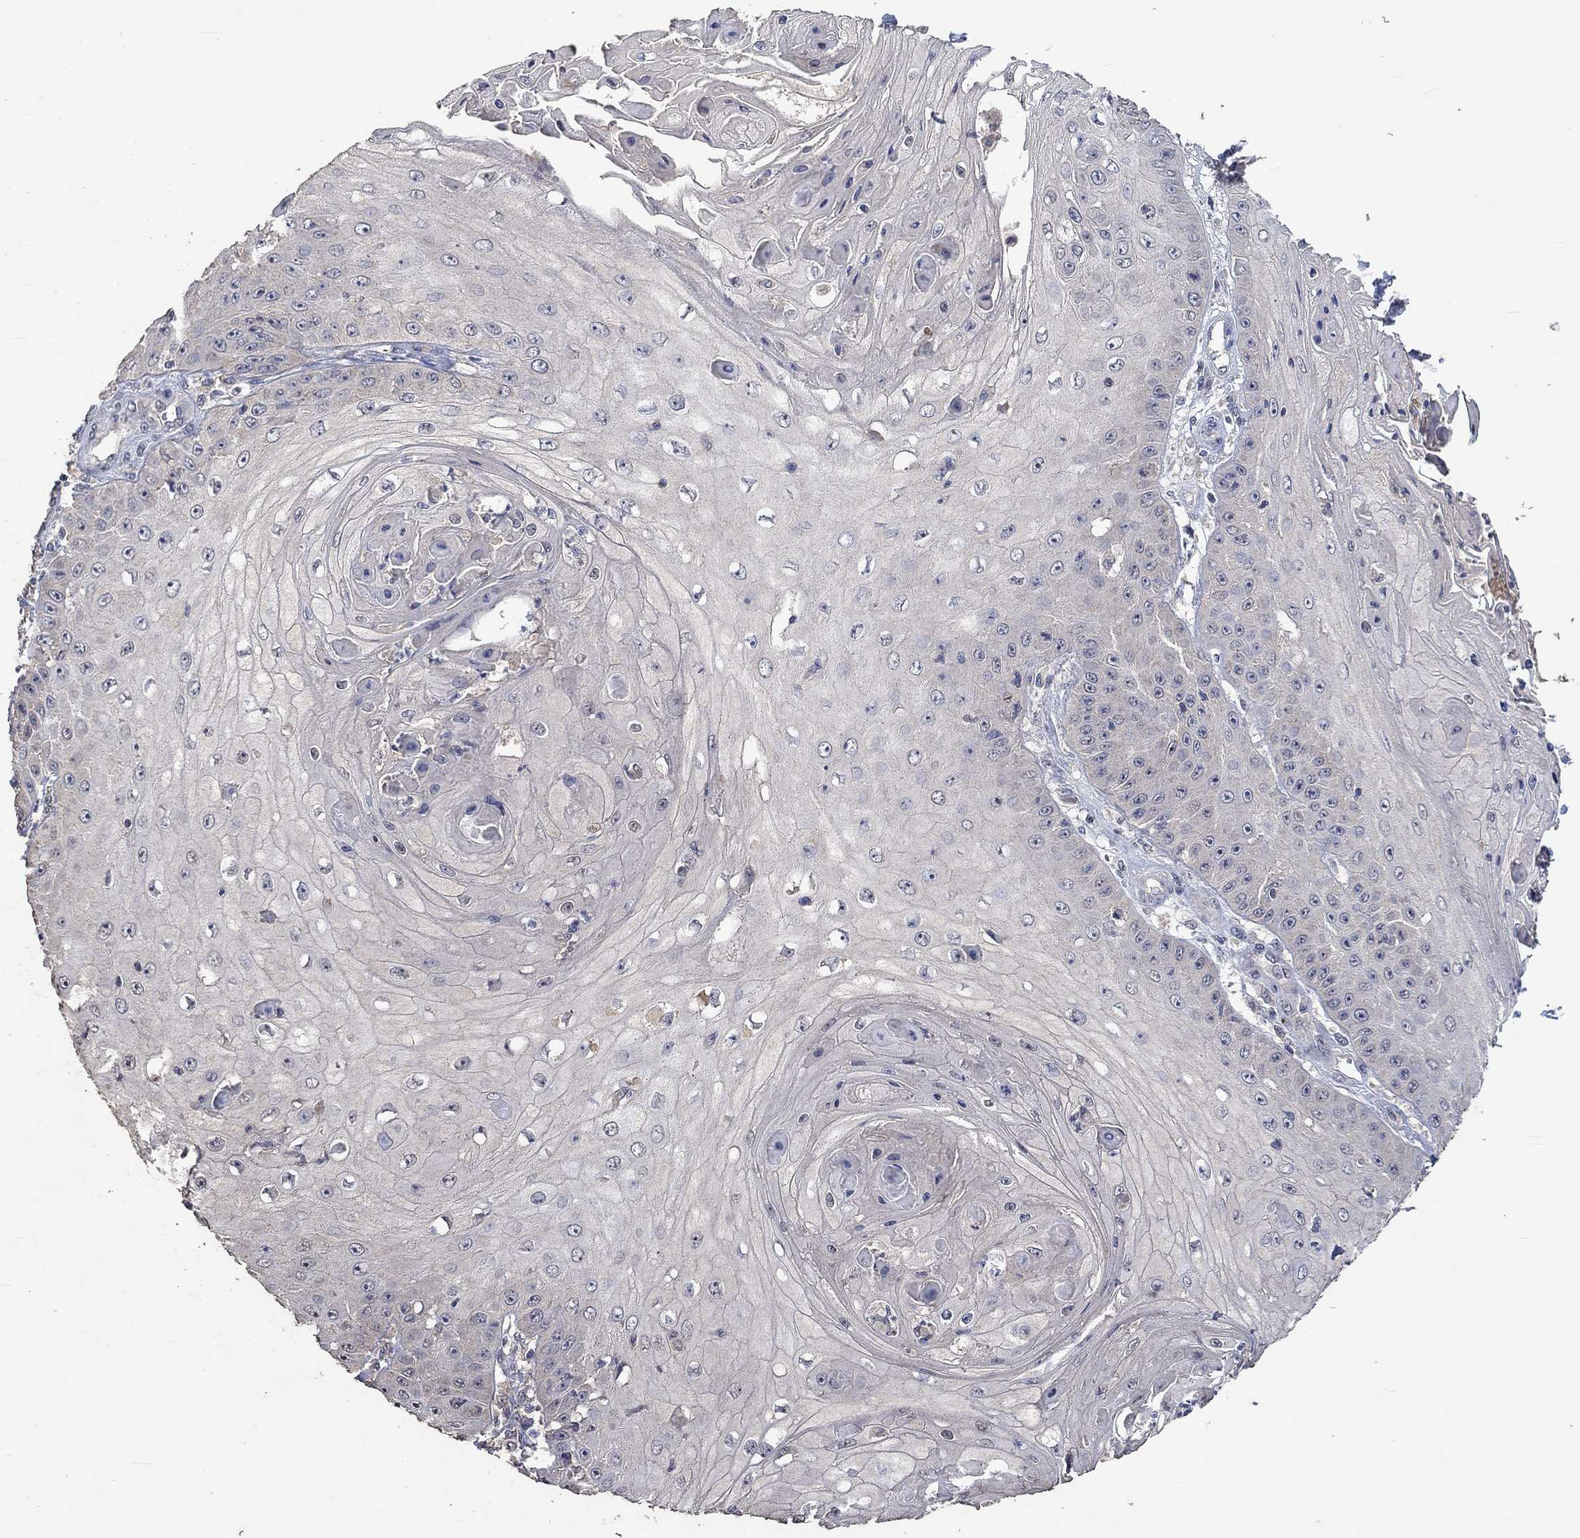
{"staining": {"intensity": "negative", "quantity": "none", "location": "none"}, "tissue": "skin cancer", "cell_type": "Tumor cells", "image_type": "cancer", "snomed": [{"axis": "morphology", "description": "Squamous cell carcinoma, NOS"}, {"axis": "topography", "description": "Skin"}], "caption": "A histopathology image of skin cancer (squamous cell carcinoma) stained for a protein exhibits no brown staining in tumor cells. (DAB immunohistochemistry (IHC) visualized using brightfield microscopy, high magnification).", "gene": "PTPN20", "patient": {"sex": "male", "age": 70}}